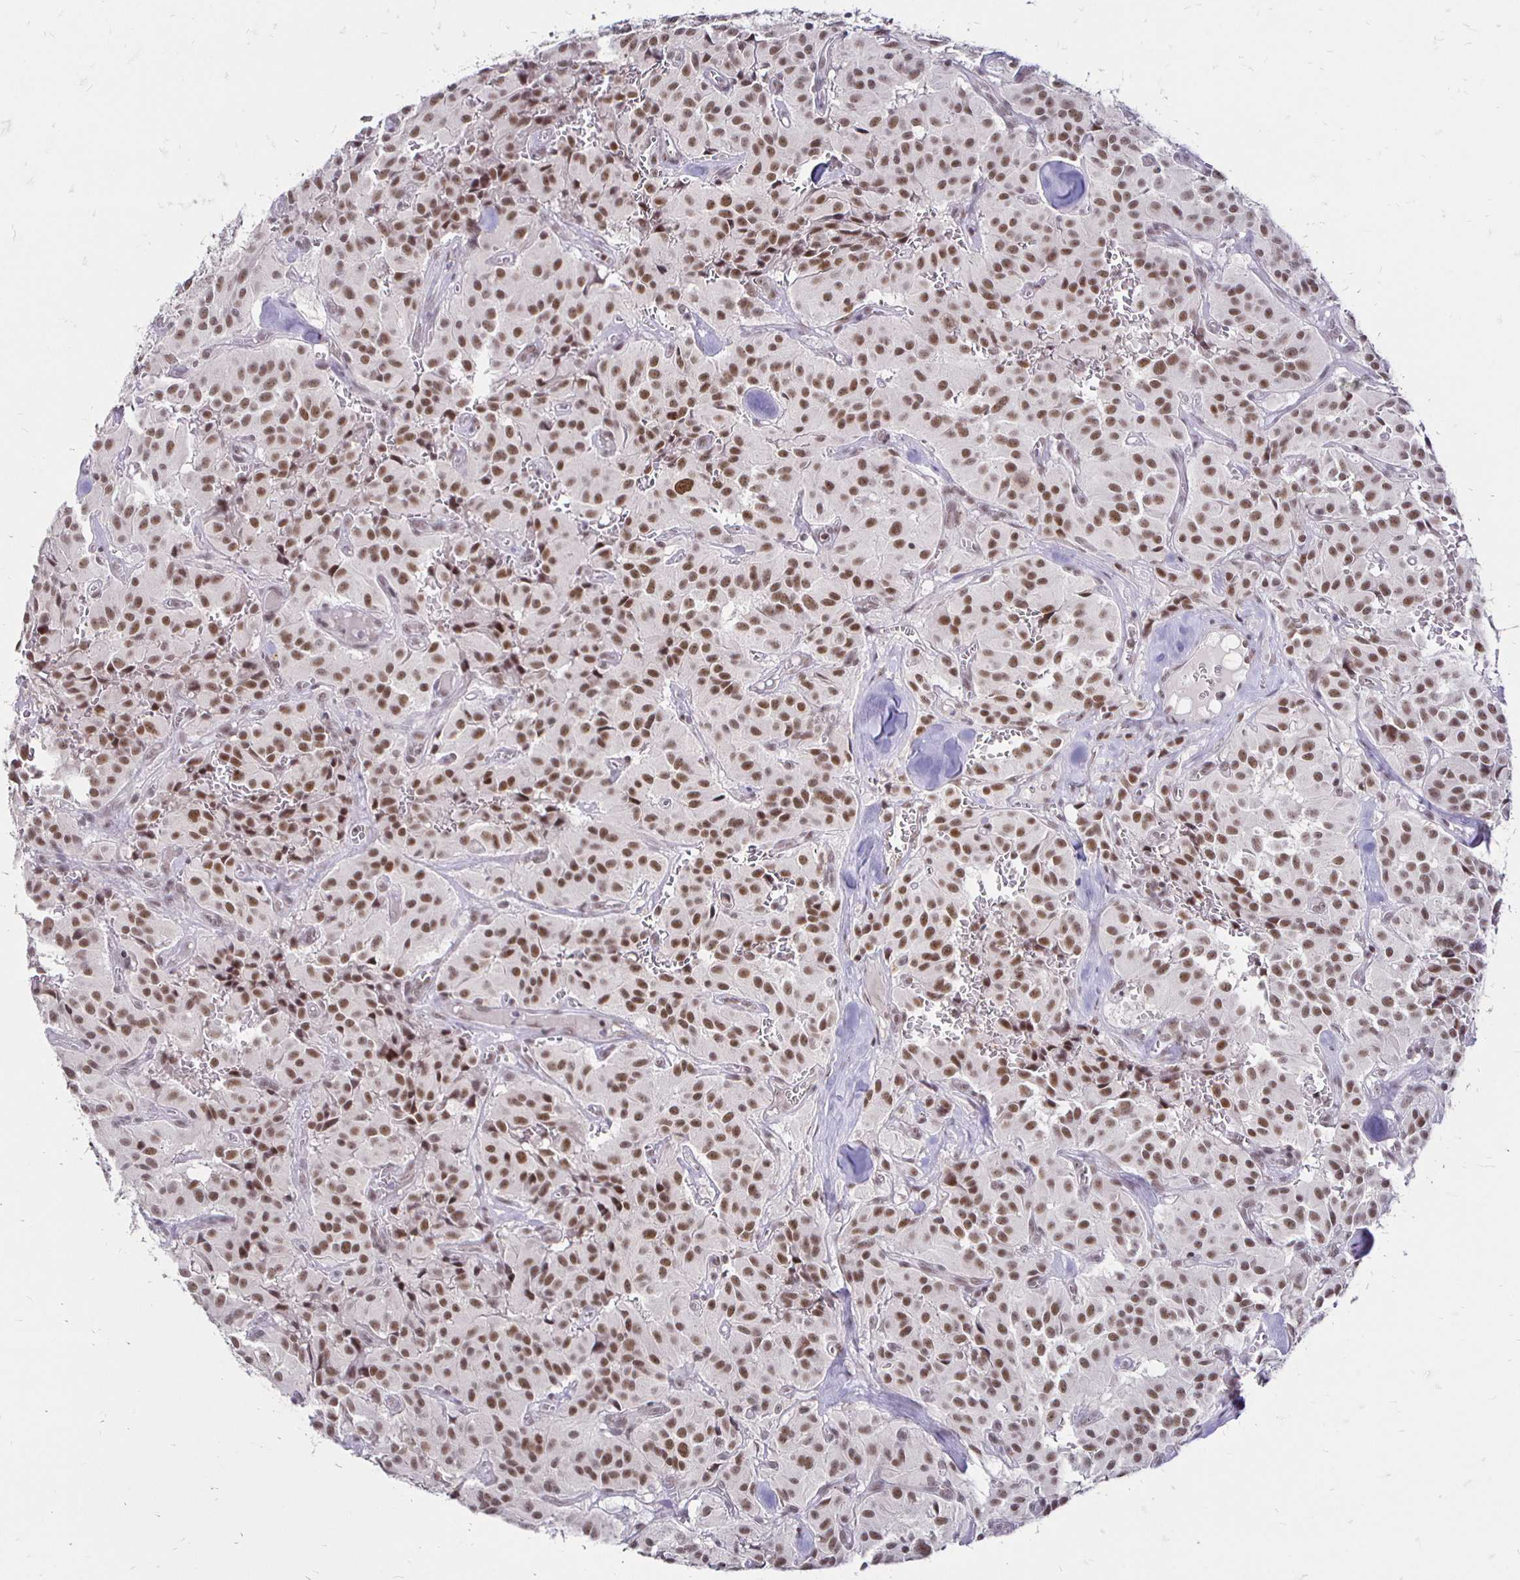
{"staining": {"intensity": "moderate", "quantity": ">75%", "location": "nuclear"}, "tissue": "glioma", "cell_type": "Tumor cells", "image_type": "cancer", "snomed": [{"axis": "morphology", "description": "Glioma, malignant, Low grade"}, {"axis": "topography", "description": "Brain"}], "caption": "Immunohistochemical staining of human glioma shows moderate nuclear protein positivity in about >75% of tumor cells.", "gene": "SIN3A", "patient": {"sex": "male", "age": 42}}